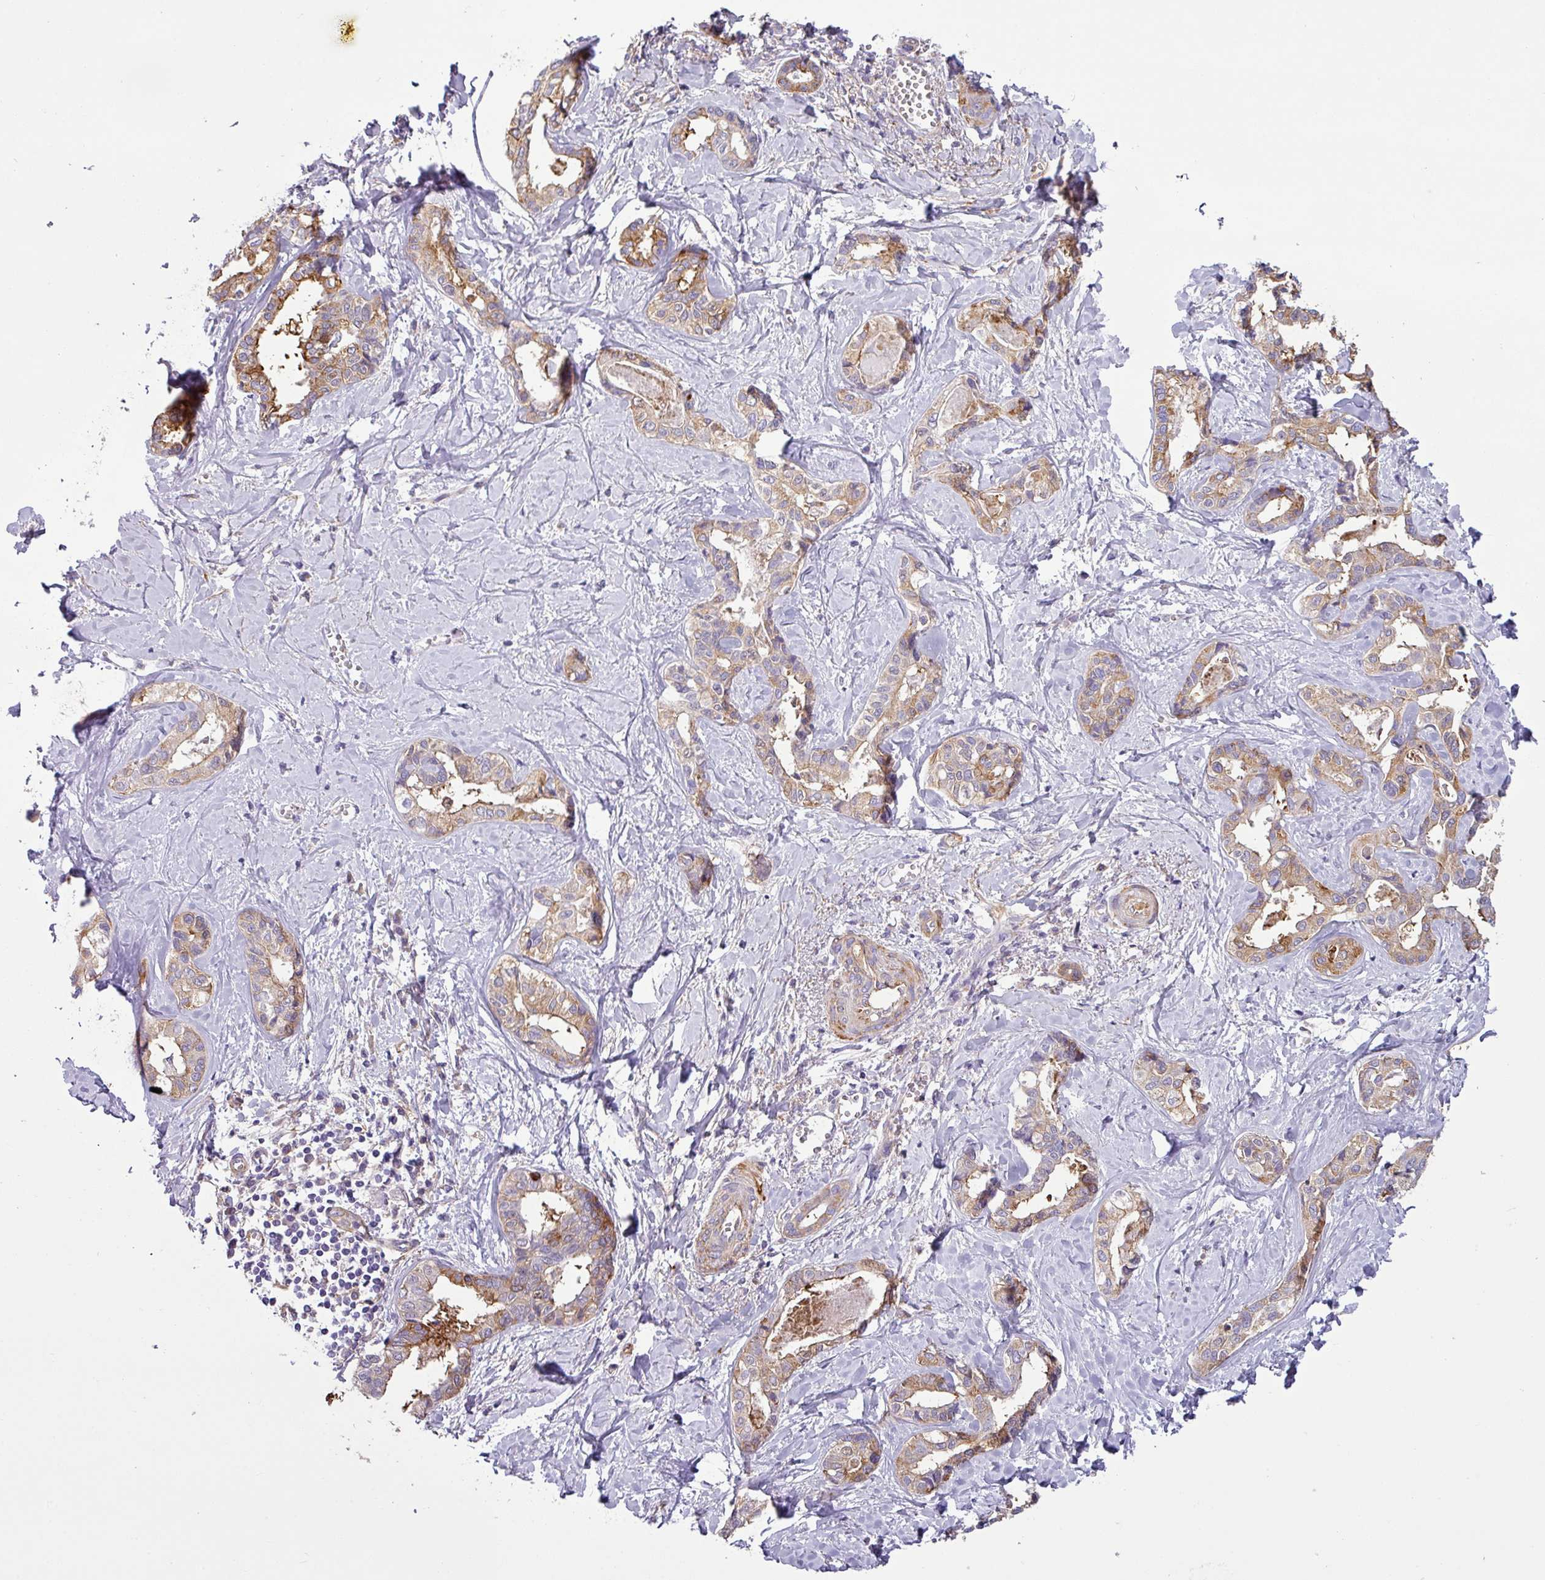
{"staining": {"intensity": "moderate", "quantity": "25%-75%", "location": "cytoplasmic/membranous"}, "tissue": "liver cancer", "cell_type": "Tumor cells", "image_type": "cancer", "snomed": [{"axis": "morphology", "description": "Cholangiocarcinoma"}, {"axis": "topography", "description": "Liver"}], "caption": "DAB (3,3'-diaminobenzidine) immunohistochemical staining of liver cholangiocarcinoma exhibits moderate cytoplasmic/membranous protein staining in approximately 25%-75% of tumor cells.", "gene": "XNDC1N", "patient": {"sex": "female", "age": 77}}